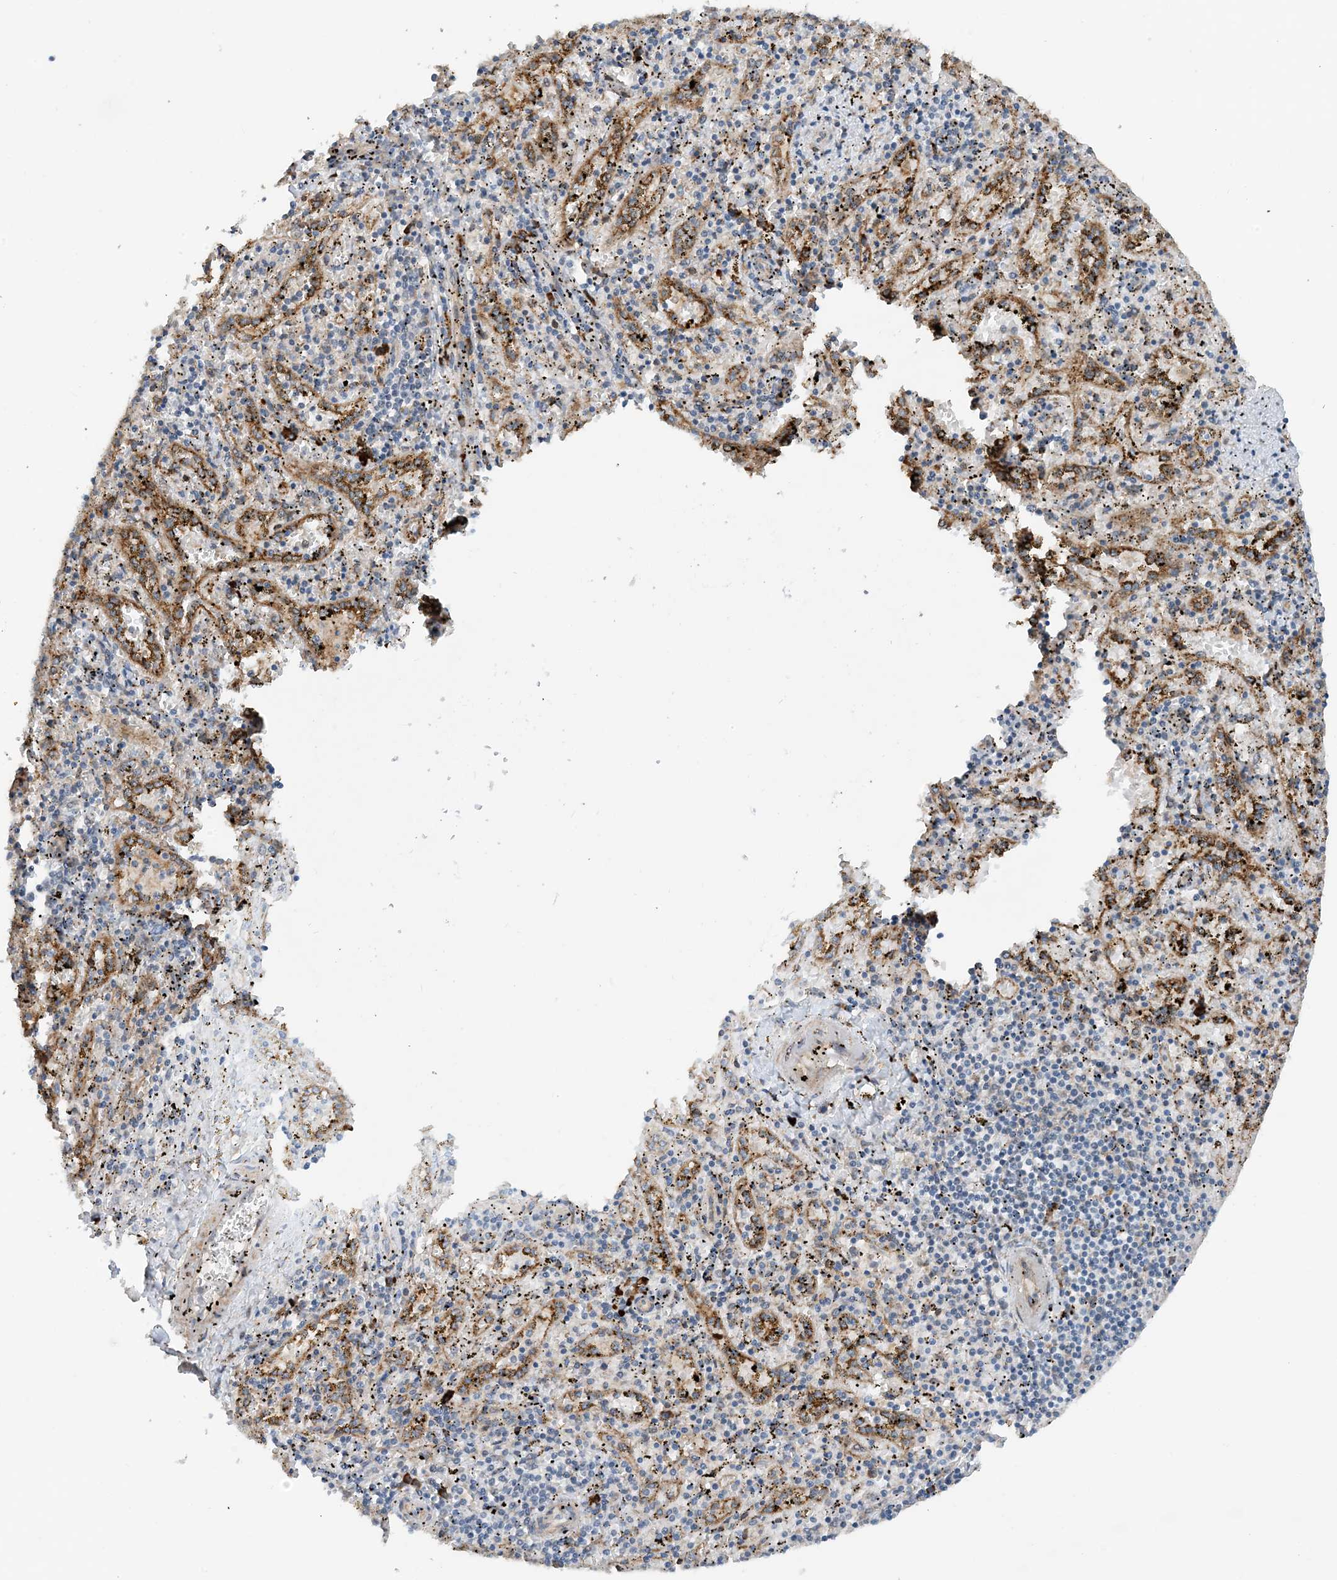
{"staining": {"intensity": "negative", "quantity": "none", "location": "none"}, "tissue": "spleen", "cell_type": "Cells in red pulp", "image_type": "normal", "snomed": [{"axis": "morphology", "description": "Normal tissue, NOS"}, {"axis": "topography", "description": "Spleen"}], "caption": "Immunohistochemical staining of unremarkable spleen exhibits no significant positivity in cells in red pulp. (Immunohistochemistry (ihc), brightfield microscopy, high magnification).", "gene": "PHOSPHO2", "patient": {"sex": "male", "age": 11}}